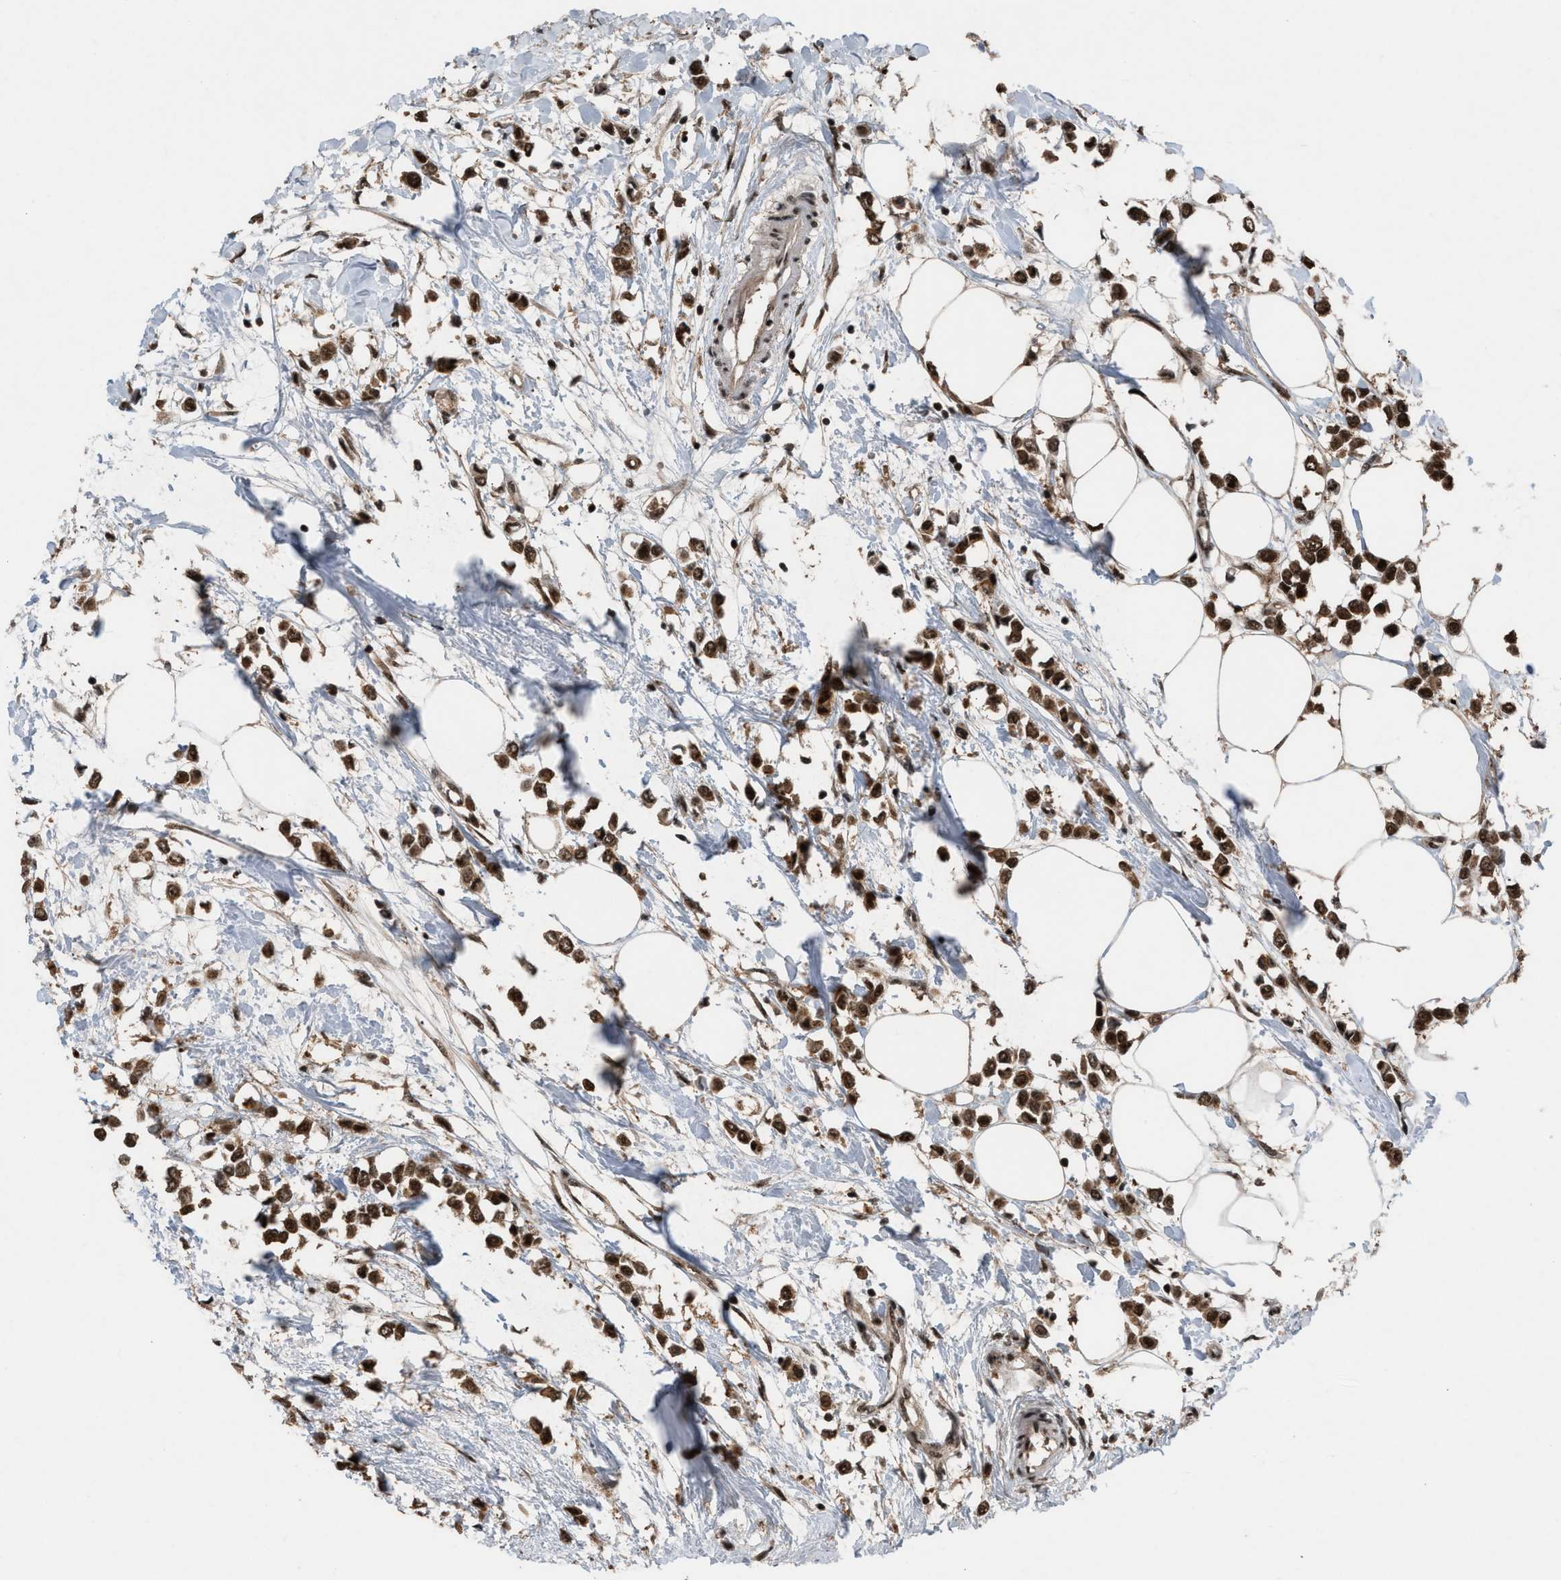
{"staining": {"intensity": "strong", "quantity": ">75%", "location": "nuclear"}, "tissue": "breast cancer", "cell_type": "Tumor cells", "image_type": "cancer", "snomed": [{"axis": "morphology", "description": "Lobular carcinoma"}, {"axis": "topography", "description": "Breast"}], "caption": "Immunohistochemical staining of breast lobular carcinoma displays strong nuclear protein positivity in approximately >75% of tumor cells.", "gene": "PRPF4", "patient": {"sex": "female", "age": 51}}